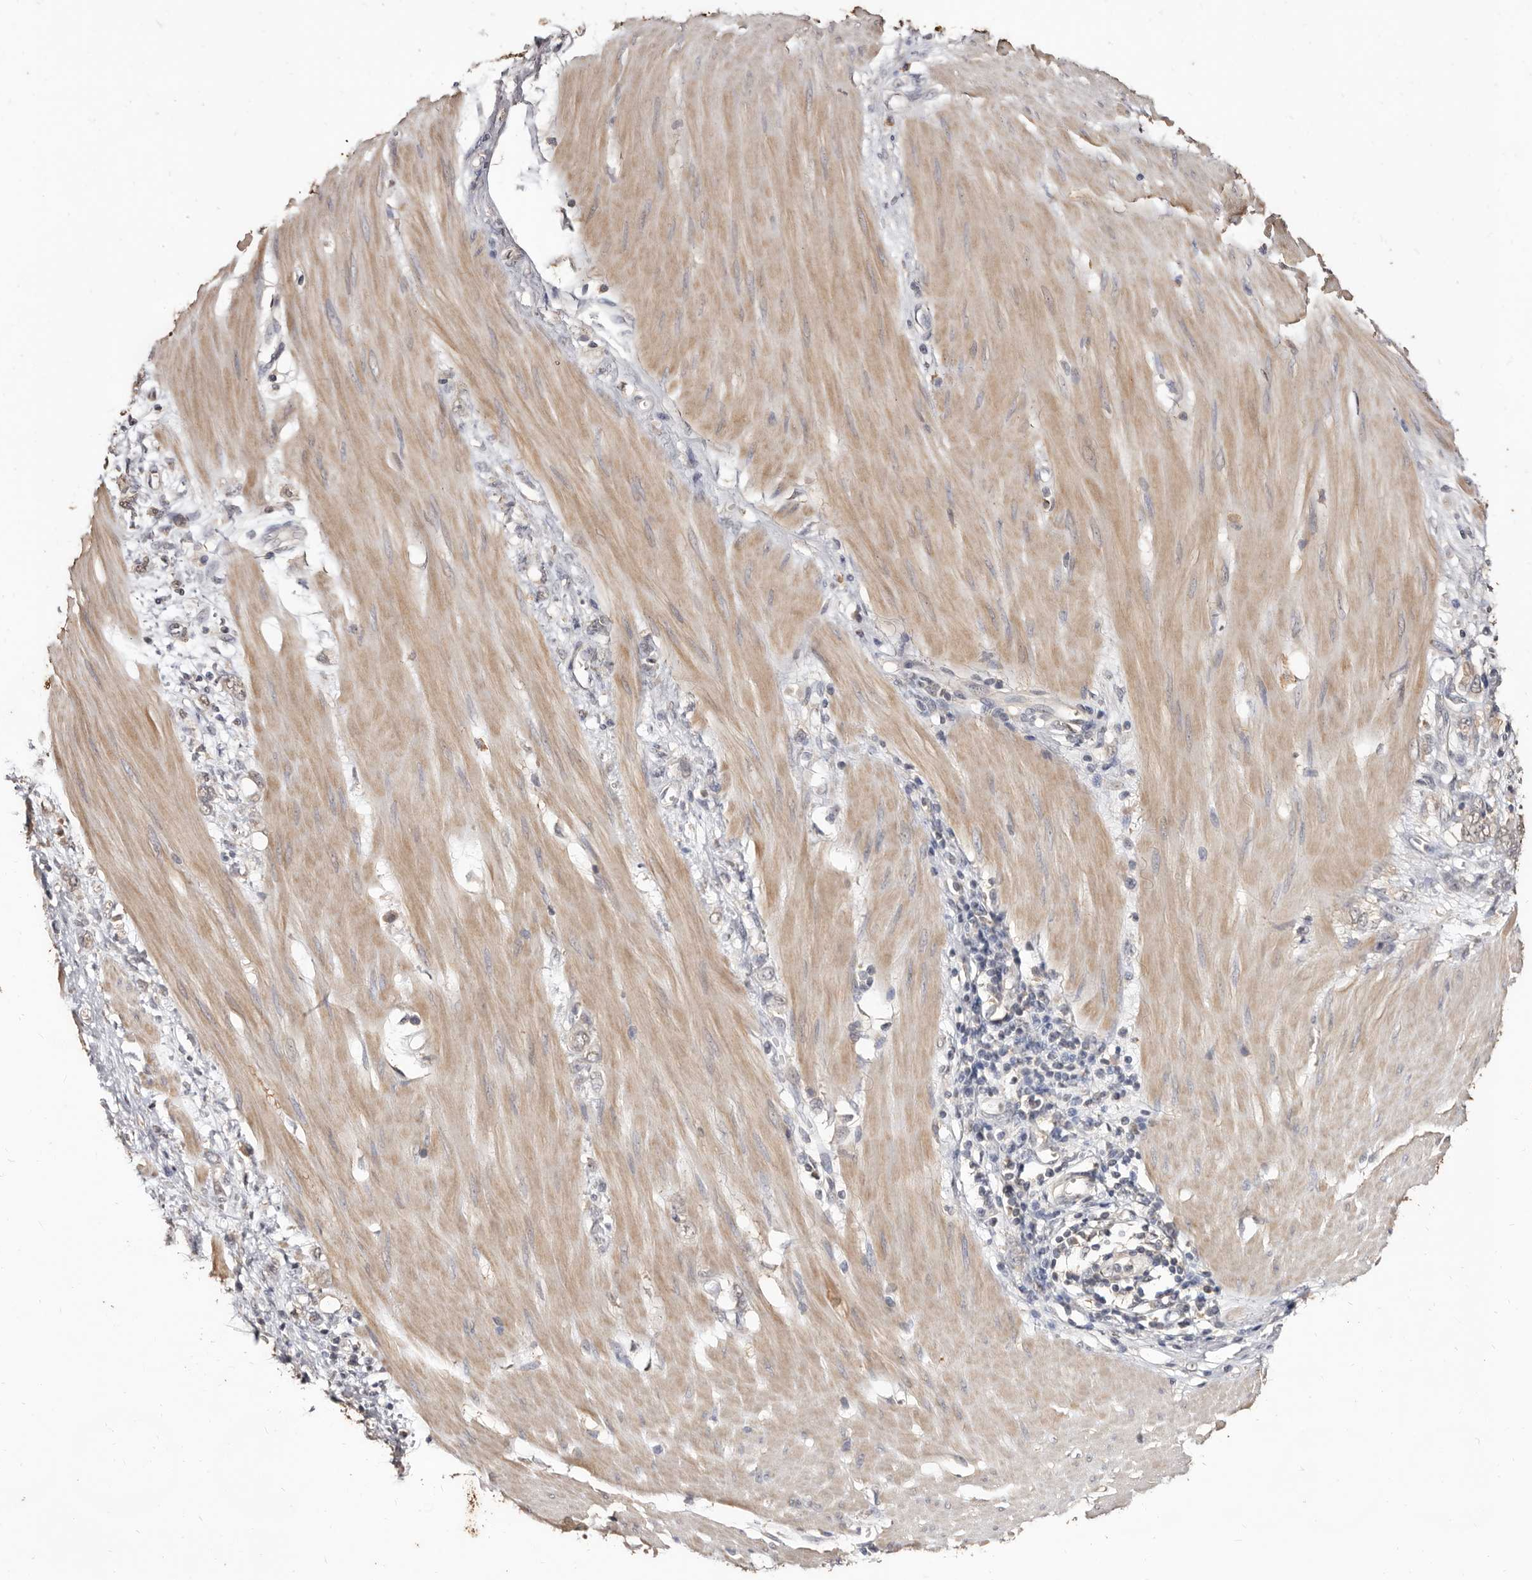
{"staining": {"intensity": "negative", "quantity": "none", "location": "none"}, "tissue": "stomach cancer", "cell_type": "Tumor cells", "image_type": "cancer", "snomed": [{"axis": "morphology", "description": "Adenocarcinoma, NOS"}, {"axis": "topography", "description": "Stomach"}], "caption": "DAB immunohistochemical staining of human stomach cancer (adenocarcinoma) displays no significant expression in tumor cells. (Immunohistochemistry (ihc), brightfield microscopy, high magnification).", "gene": "INAVA", "patient": {"sex": "female", "age": 76}}